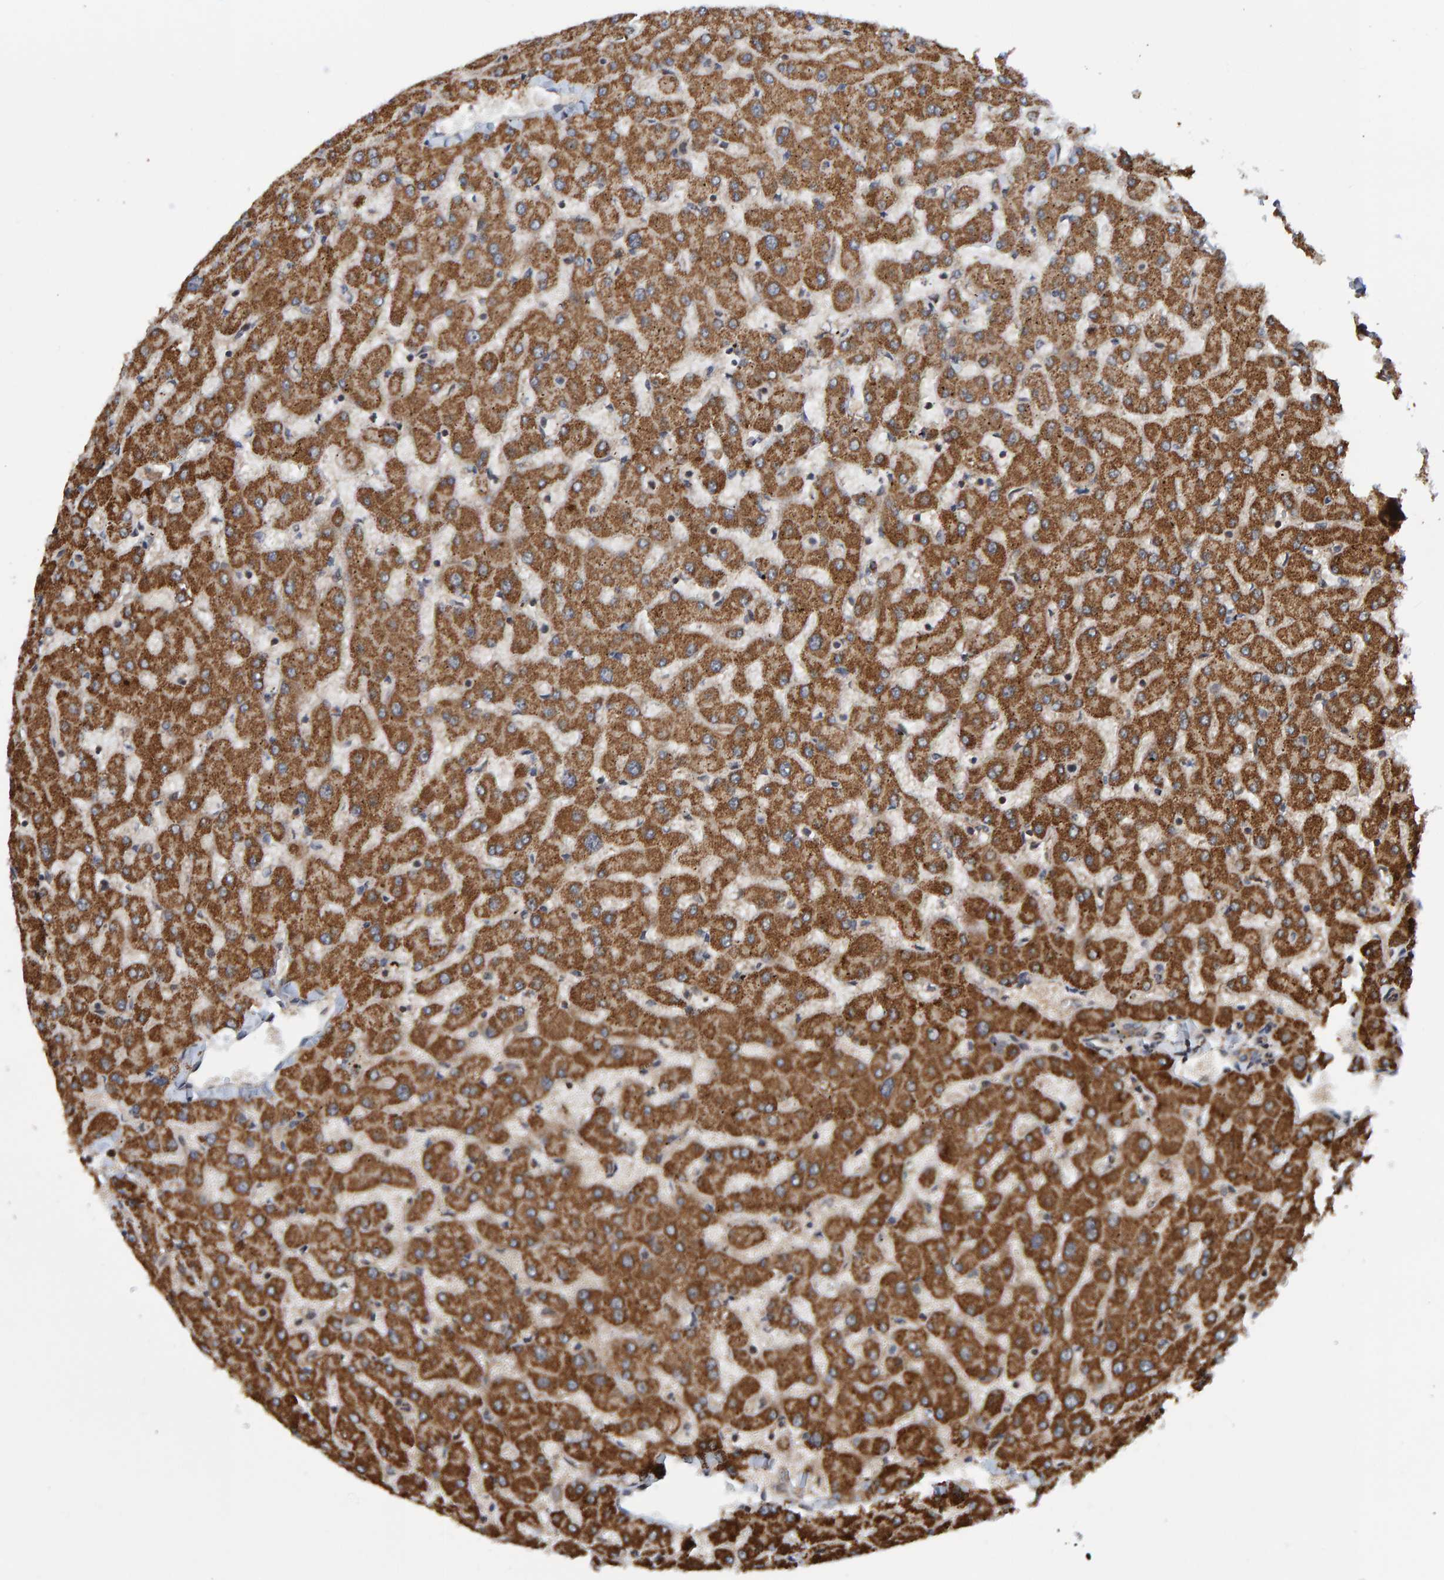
{"staining": {"intensity": "moderate", "quantity": ">75%", "location": "cytoplasmic/membranous"}, "tissue": "liver", "cell_type": "Cholangiocytes", "image_type": "normal", "snomed": [{"axis": "morphology", "description": "Normal tissue, NOS"}, {"axis": "topography", "description": "Liver"}], "caption": "This micrograph shows IHC staining of normal liver, with medium moderate cytoplasmic/membranous staining in about >75% of cholangiocytes.", "gene": "SCRN2", "patient": {"sex": "female", "age": 63}}